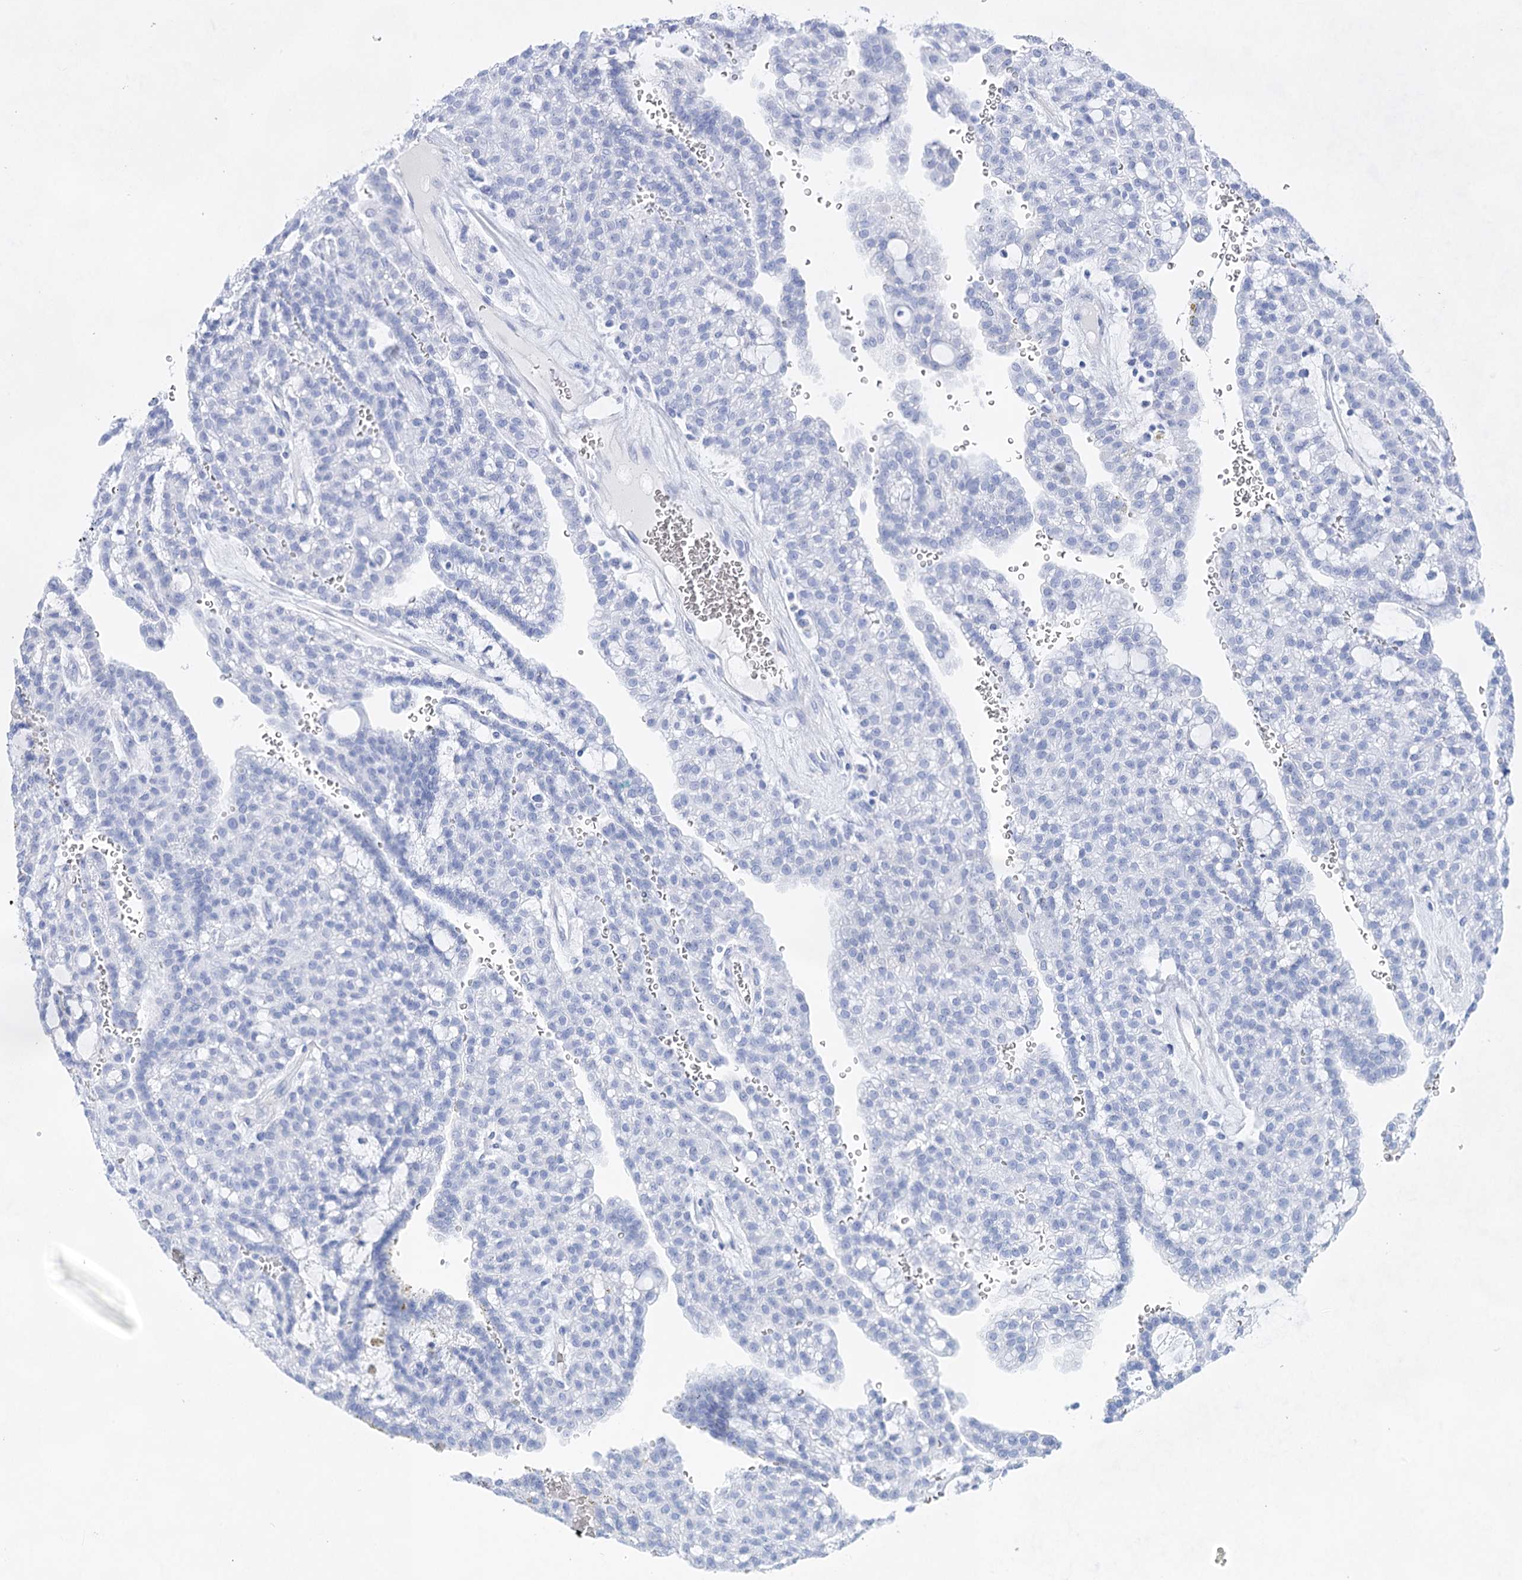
{"staining": {"intensity": "negative", "quantity": "none", "location": "none"}, "tissue": "renal cancer", "cell_type": "Tumor cells", "image_type": "cancer", "snomed": [{"axis": "morphology", "description": "Adenocarcinoma, NOS"}, {"axis": "topography", "description": "Kidney"}], "caption": "This is an immunohistochemistry micrograph of human renal cancer (adenocarcinoma). There is no positivity in tumor cells.", "gene": "LALBA", "patient": {"sex": "male", "age": 63}}